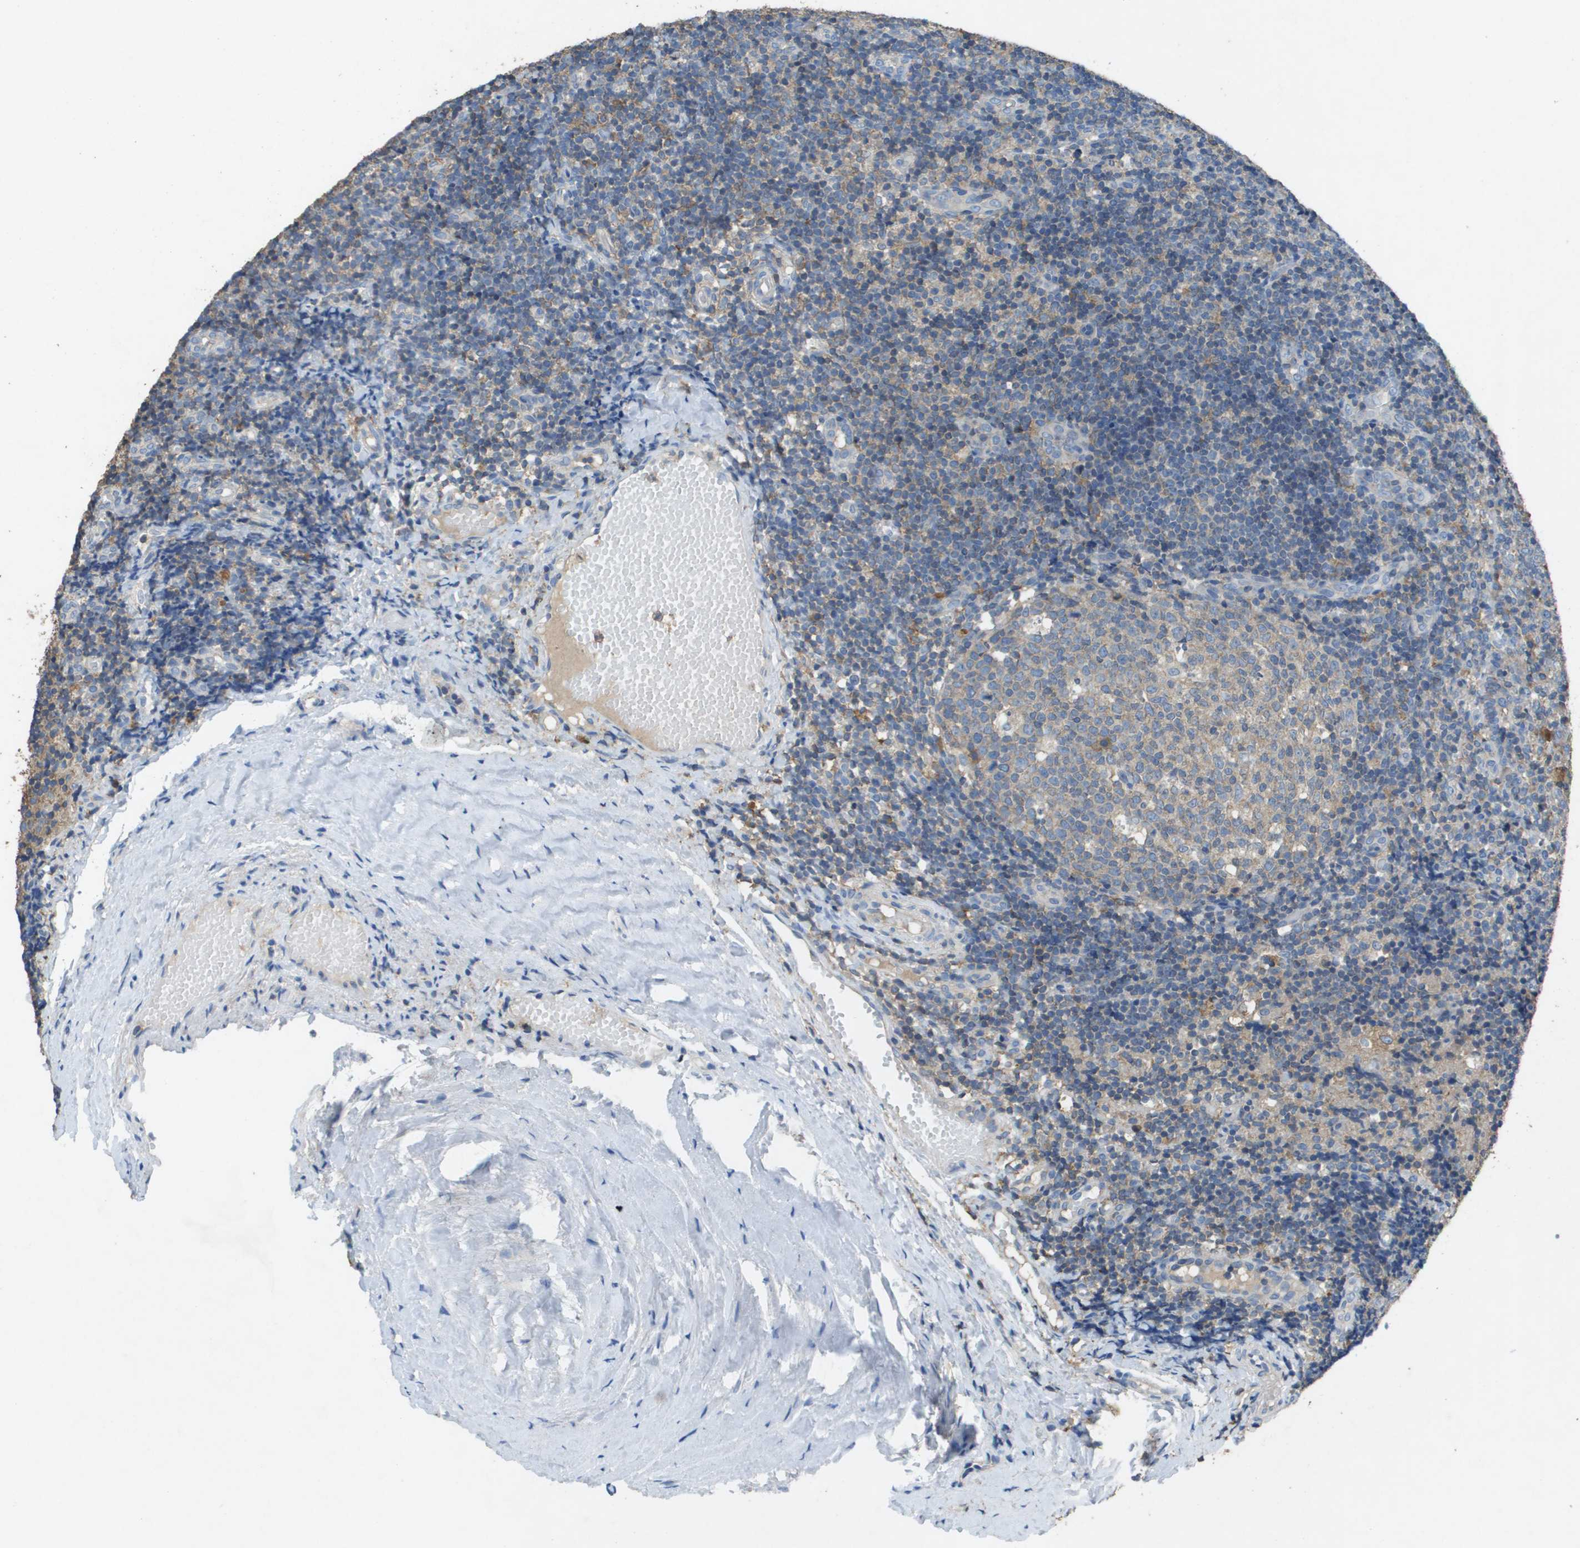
{"staining": {"intensity": "weak", "quantity": "25%-75%", "location": "cytoplasmic/membranous"}, "tissue": "tonsil", "cell_type": "Germinal center cells", "image_type": "normal", "snomed": [{"axis": "morphology", "description": "Normal tissue, NOS"}, {"axis": "topography", "description": "Tonsil"}], "caption": "Immunohistochemical staining of normal tonsil exhibits weak cytoplasmic/membranous protein expression in about 25%-75% of germinal center cells. The protein is shown in brown color, while the nuclei are stained blue.", "gene": "CLCA4", "patient": {"sex": "female", "age": 19}}